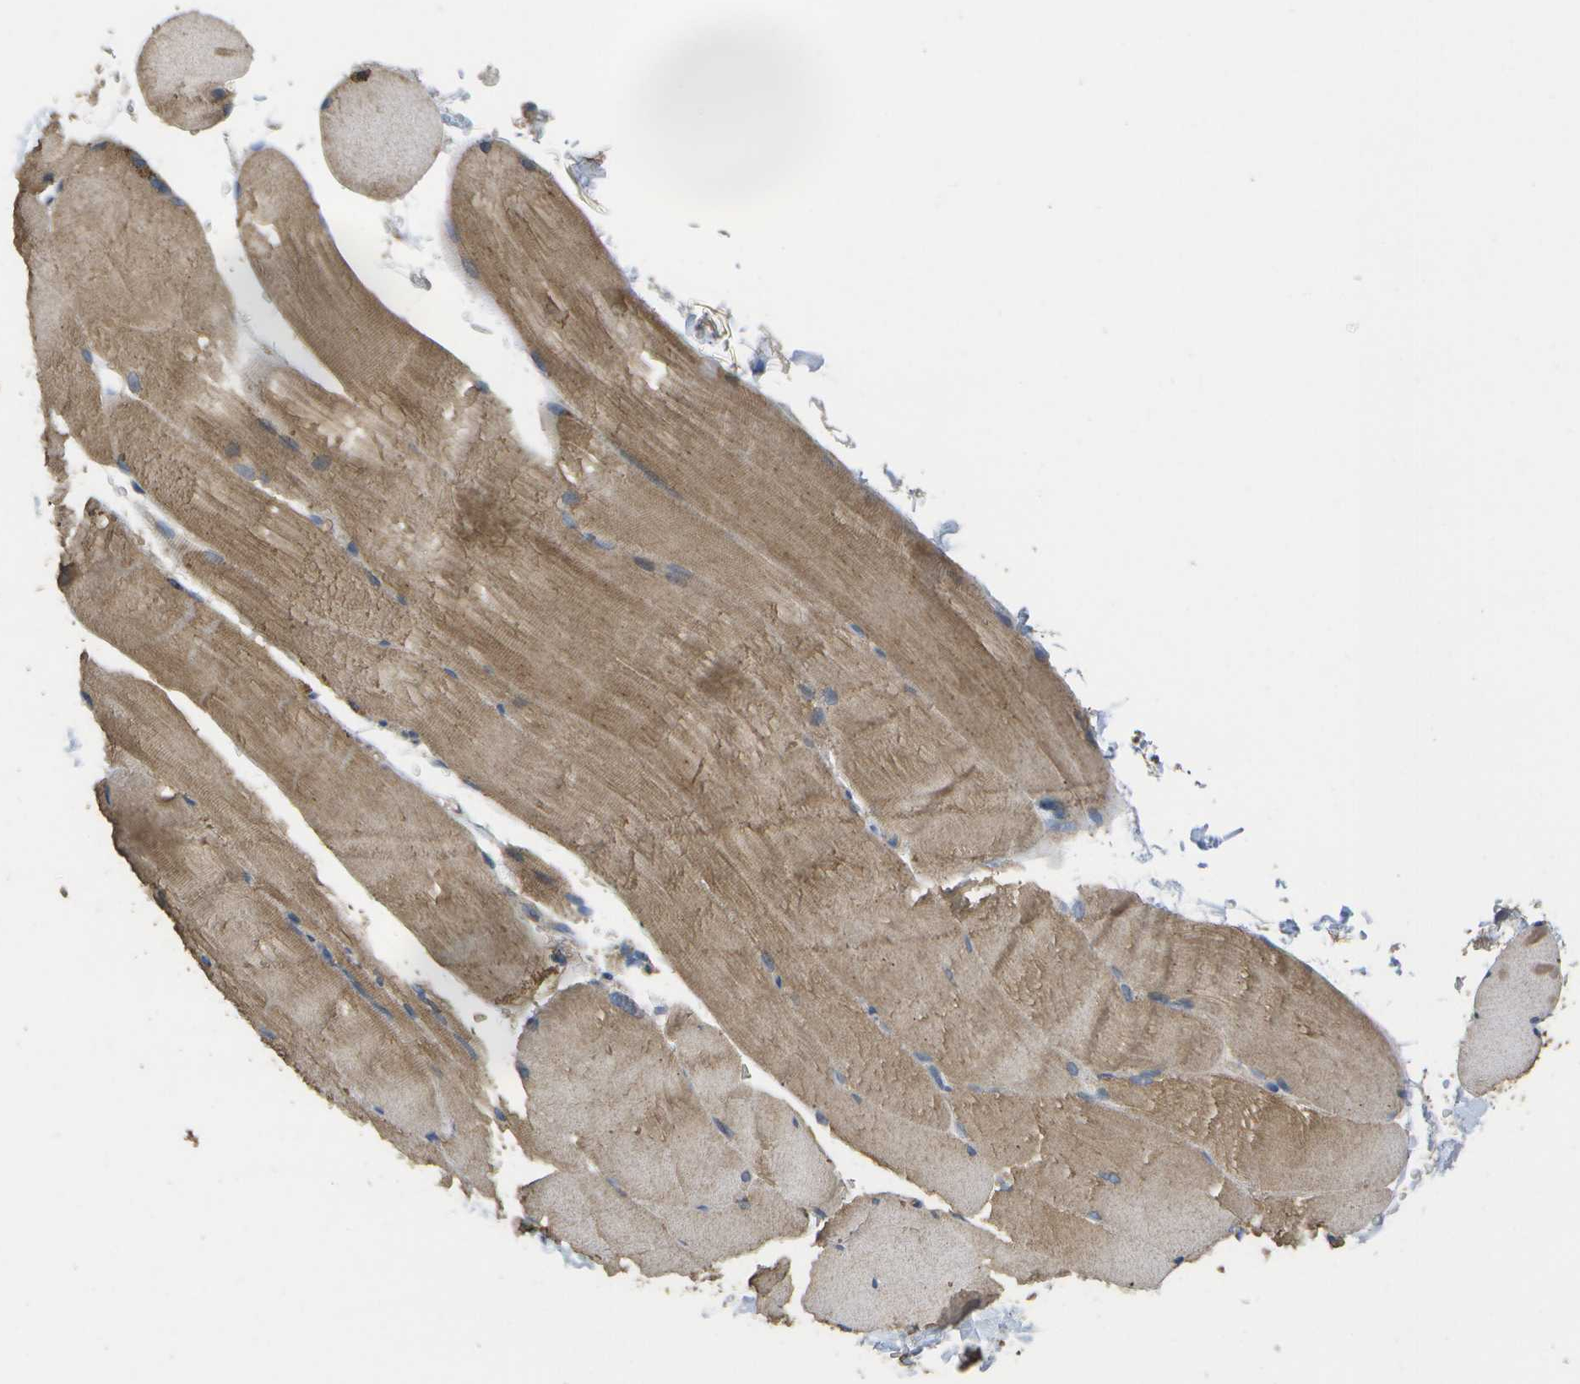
{"staining": {"intensity": "moderate", "quantity": ">75%", "location": "cytoplasmic/membranous"}, "tissue": "skeletal muscle", "cell_type": "Myocytes", "image_type": "normal", "snomed": [{"axis": "morphology", "description": "Normal tissue, NOS"}, {"axis": "topography", "description": "Skin"}, {"axis": "topography", "description": "Skeletal muscle"}], "caption": "Protein expression analysis of benign human skeletal muscle reveals moderate cytoplasmic/membranous expression in about >75% of myocytes. Nuclei are stained in blue.", "gene": "SACS", "patient": {"sex": "male", "age": 83}}